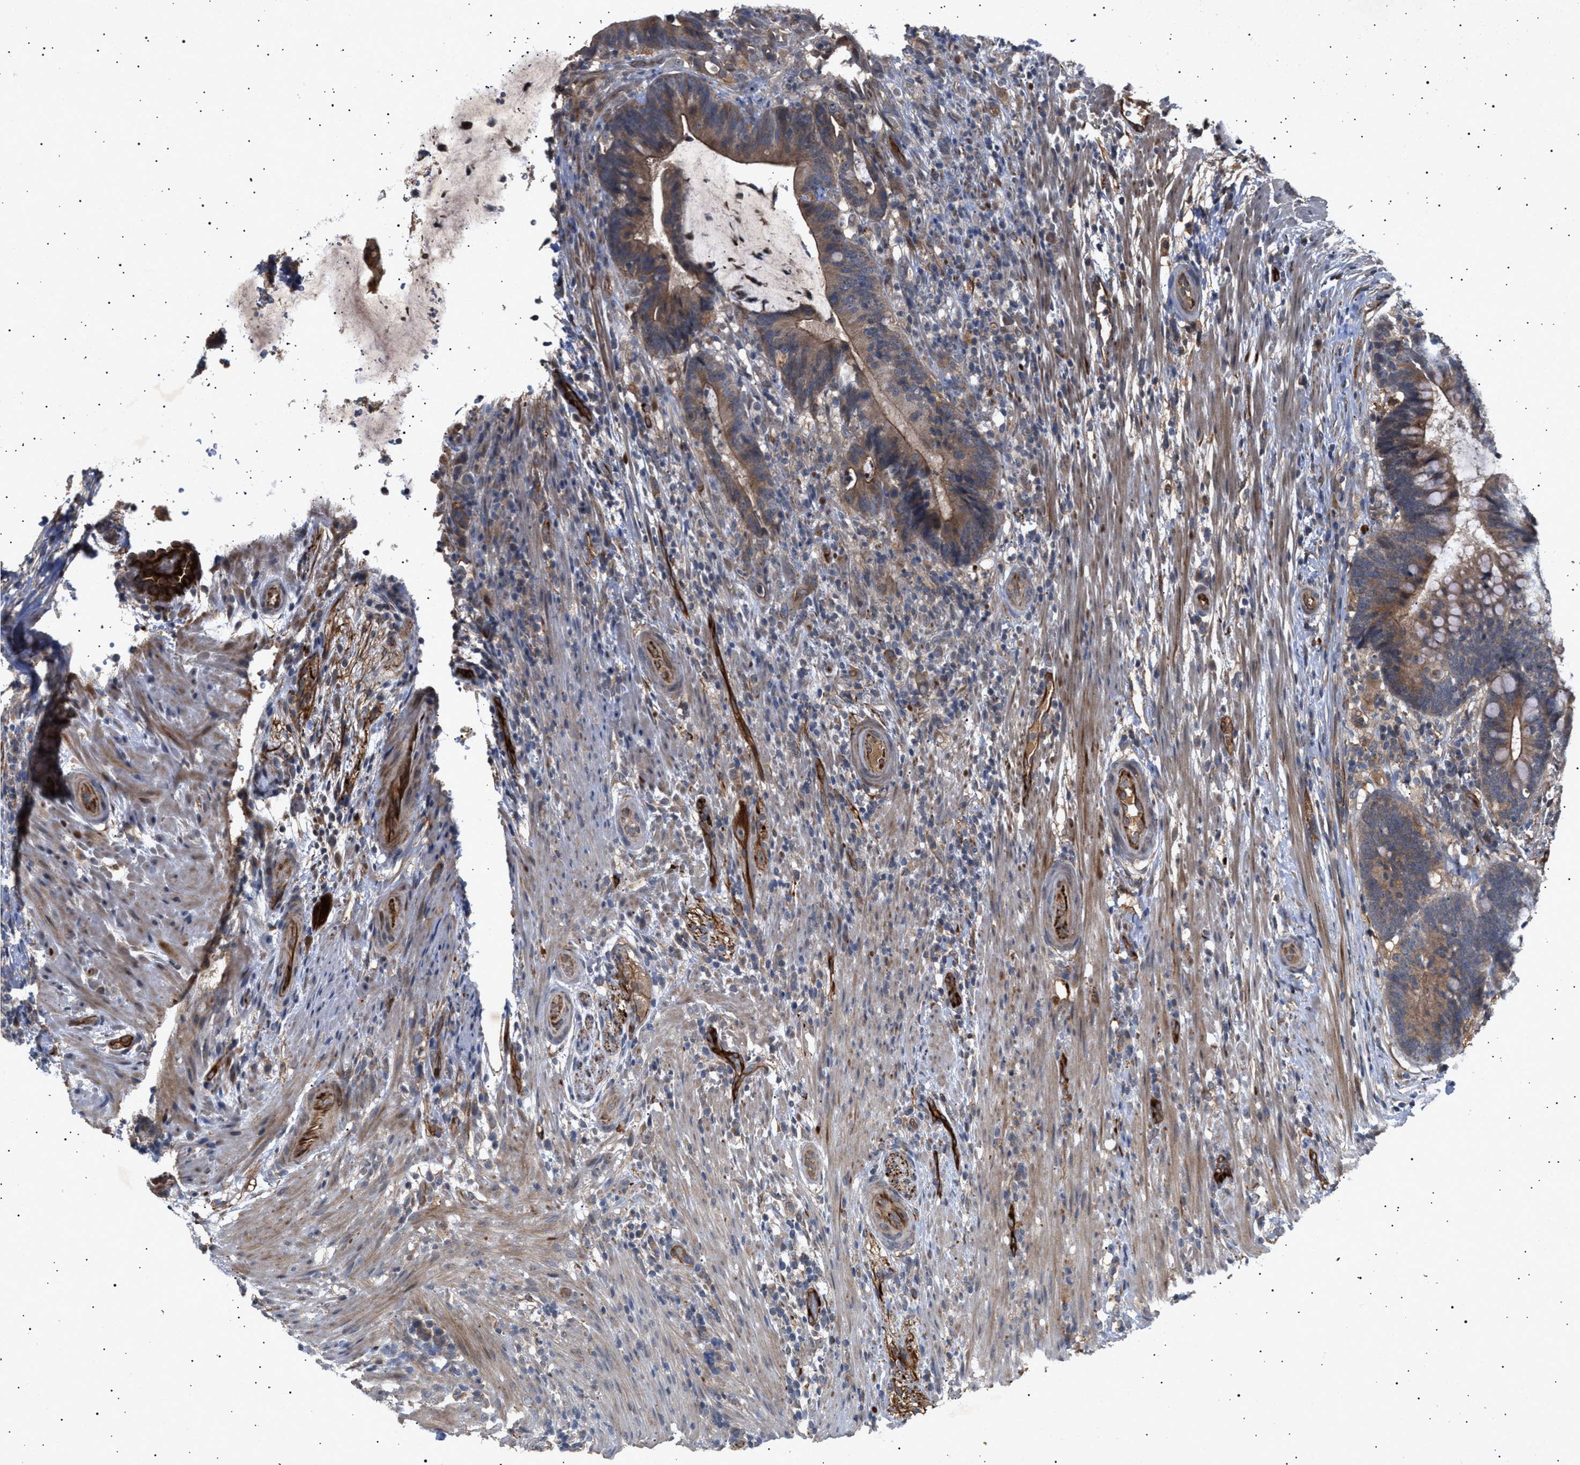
{"staining": {"intensity": "moderate", "quantity": ">75%", "location": "cytoplasmic/membranous"}, "tissue": "colorectal cancer", "cell_type": "Tumor cells", "image_type": "cancer", "snomed": [{"axis": "morphology", "description": "Adenocarcinoma, NOS"}, {"axis": "topography", "description": "Colon"}], "caption": "Immunohistochemistry (IHC) (DAB) staining of human colorectal cancer (adenocarcinoma) shows moderate cytoplasmic/membranous protein positivity in about >75% of tumor cells. The staining is performed using DAB (3,3'-diaminobenzidine) brown chromogen to label protein expression. The nuclei are counter-stained blue using hematoxylin.", "gene": "SIRT5", "patient": {"sex": "female", "age": 66}}